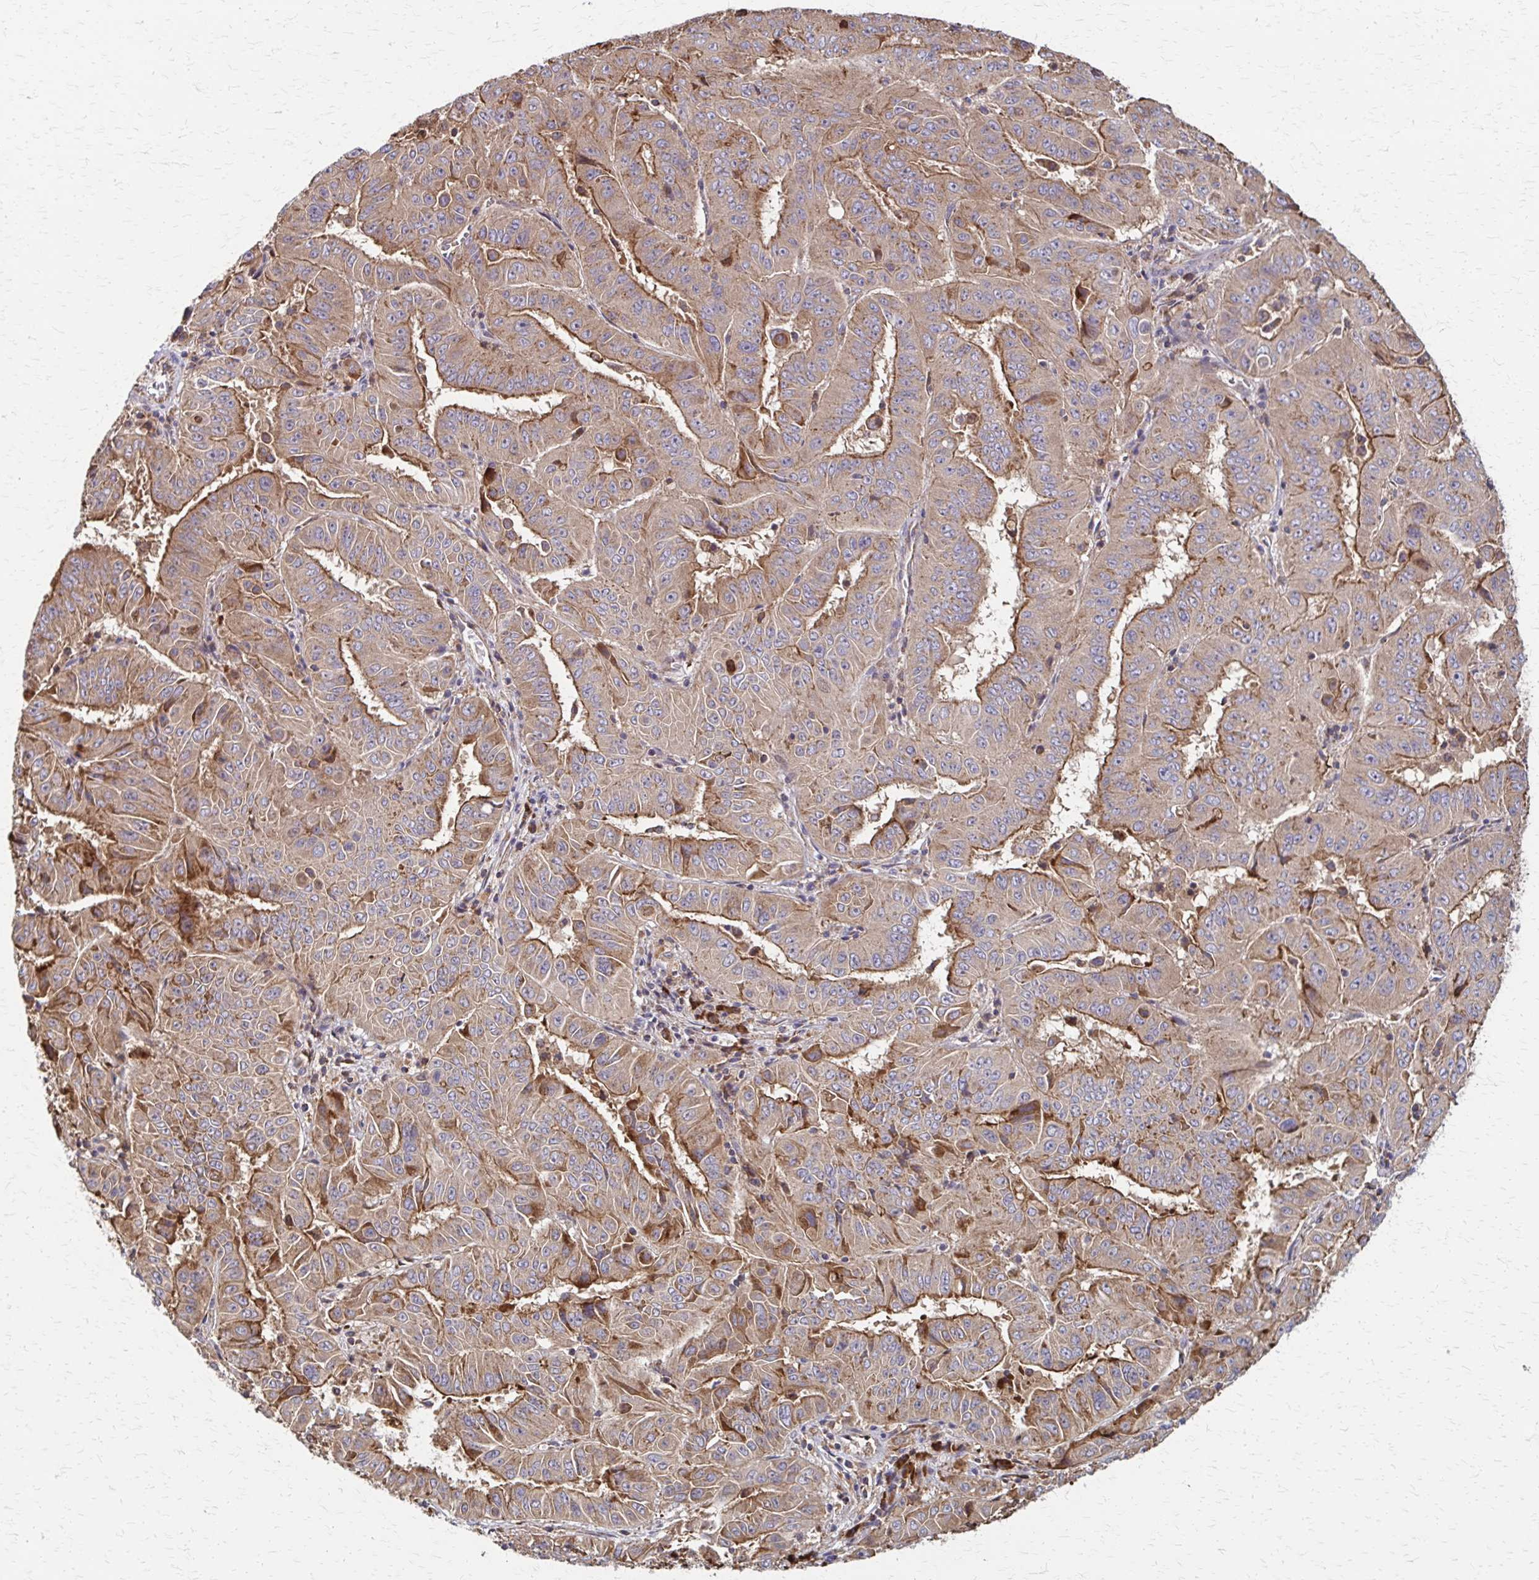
{"staining": {"intensity": "moderate", "quantity": ">75%", "location": "cytoplasmic/membranous"}, "tissue": "pancreatic cancer", "cell_type": "Tumor cells", "image_type": "cancer", "snomed": [{"axis": "morphology", "description": "Adenocarcinoma, NOS"}, {"axis": "topography", "description": "Pancreas"}], "caption": "Protein positivity by immunohistochemistry (IHC) demonstrates moderate cytoplasmic/membranous expression in approximately >75% of tumor cells in adenocarcinoma (pancreatic).", "gene": "EEF2", "patient": {"sex": "male", "age": 63}}